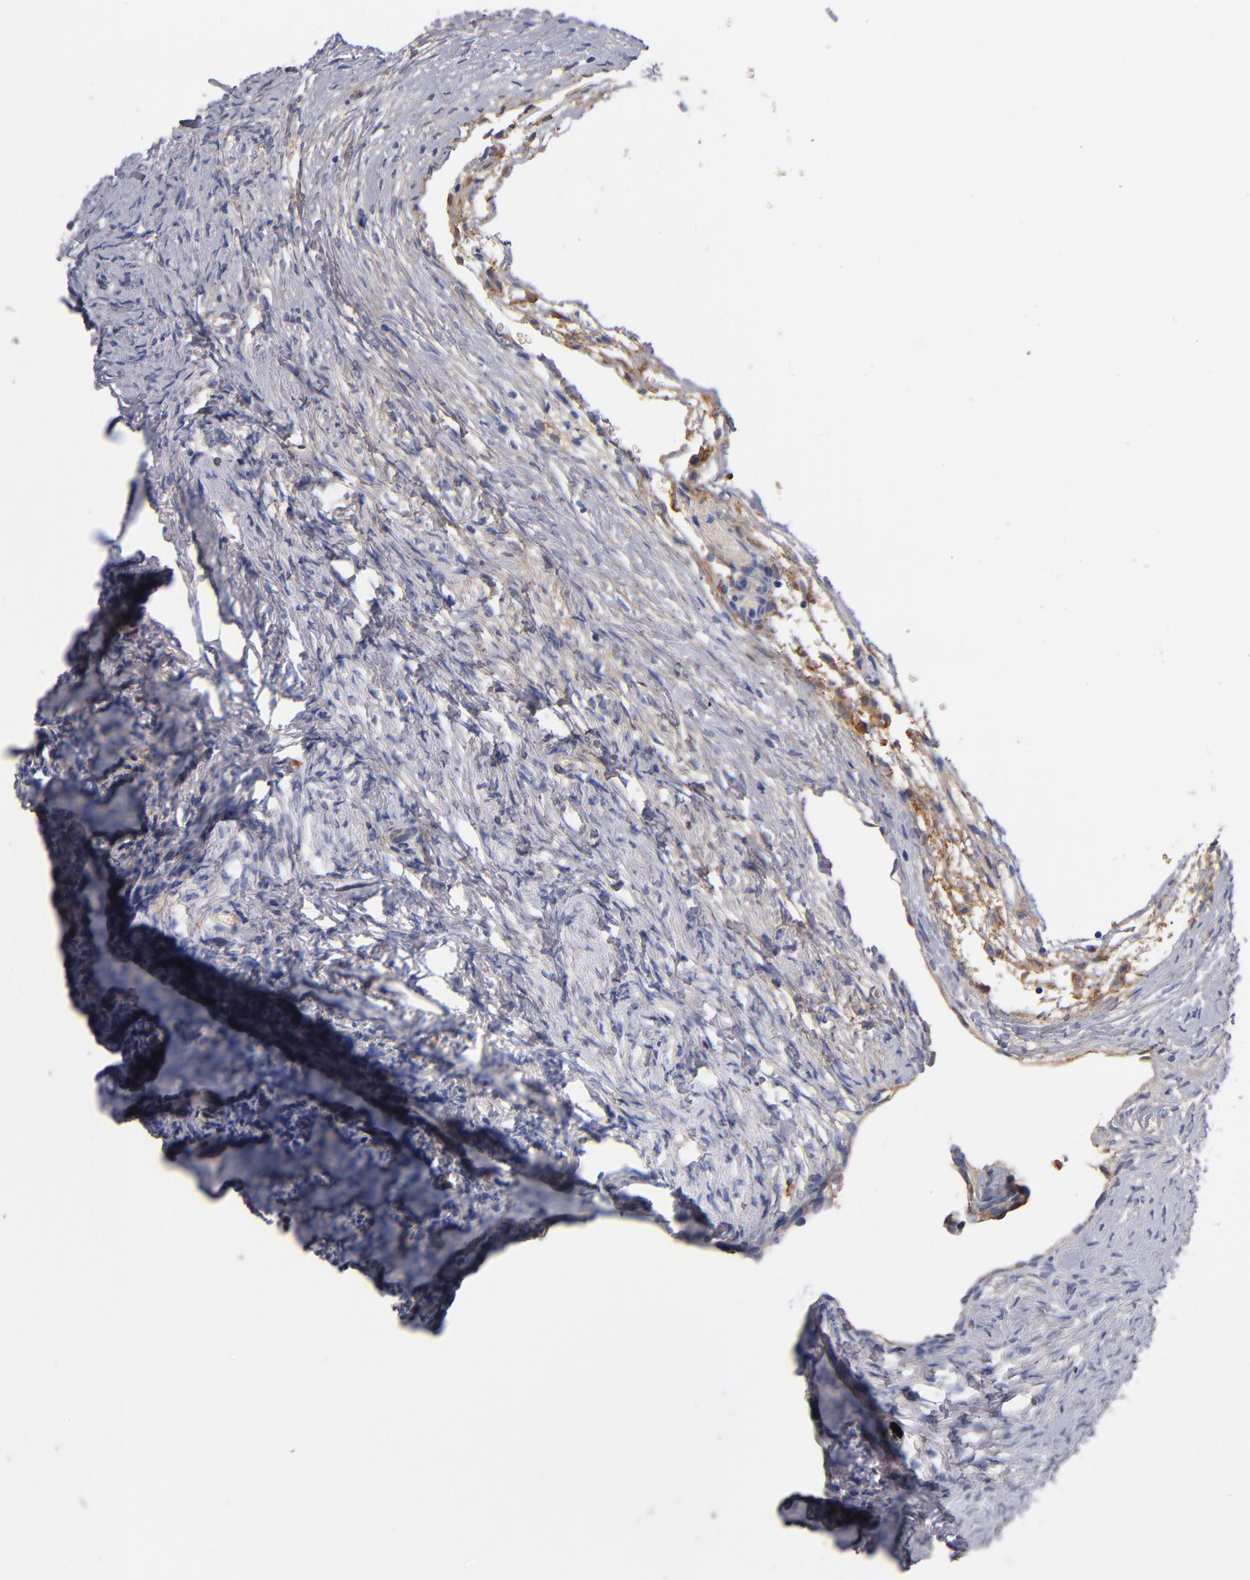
{"staining": {"intensity": "negative", "quantity": "none", "location": "none"}, "tissue": "ovary", "cell_type": "Ovarian stroma cells", "image_type": "normal", "snomed": [{"axis": "morphology", "description": "Normal tissue, NOS"}, {"axis": "topography", "description": "Ovary"}], "caption": "Micrograph shows no significant protein expression in ovarian stroma cells of benign ovary.", "gene": "PLSCR4", "patient": {"sex": "female", "age": 32}}